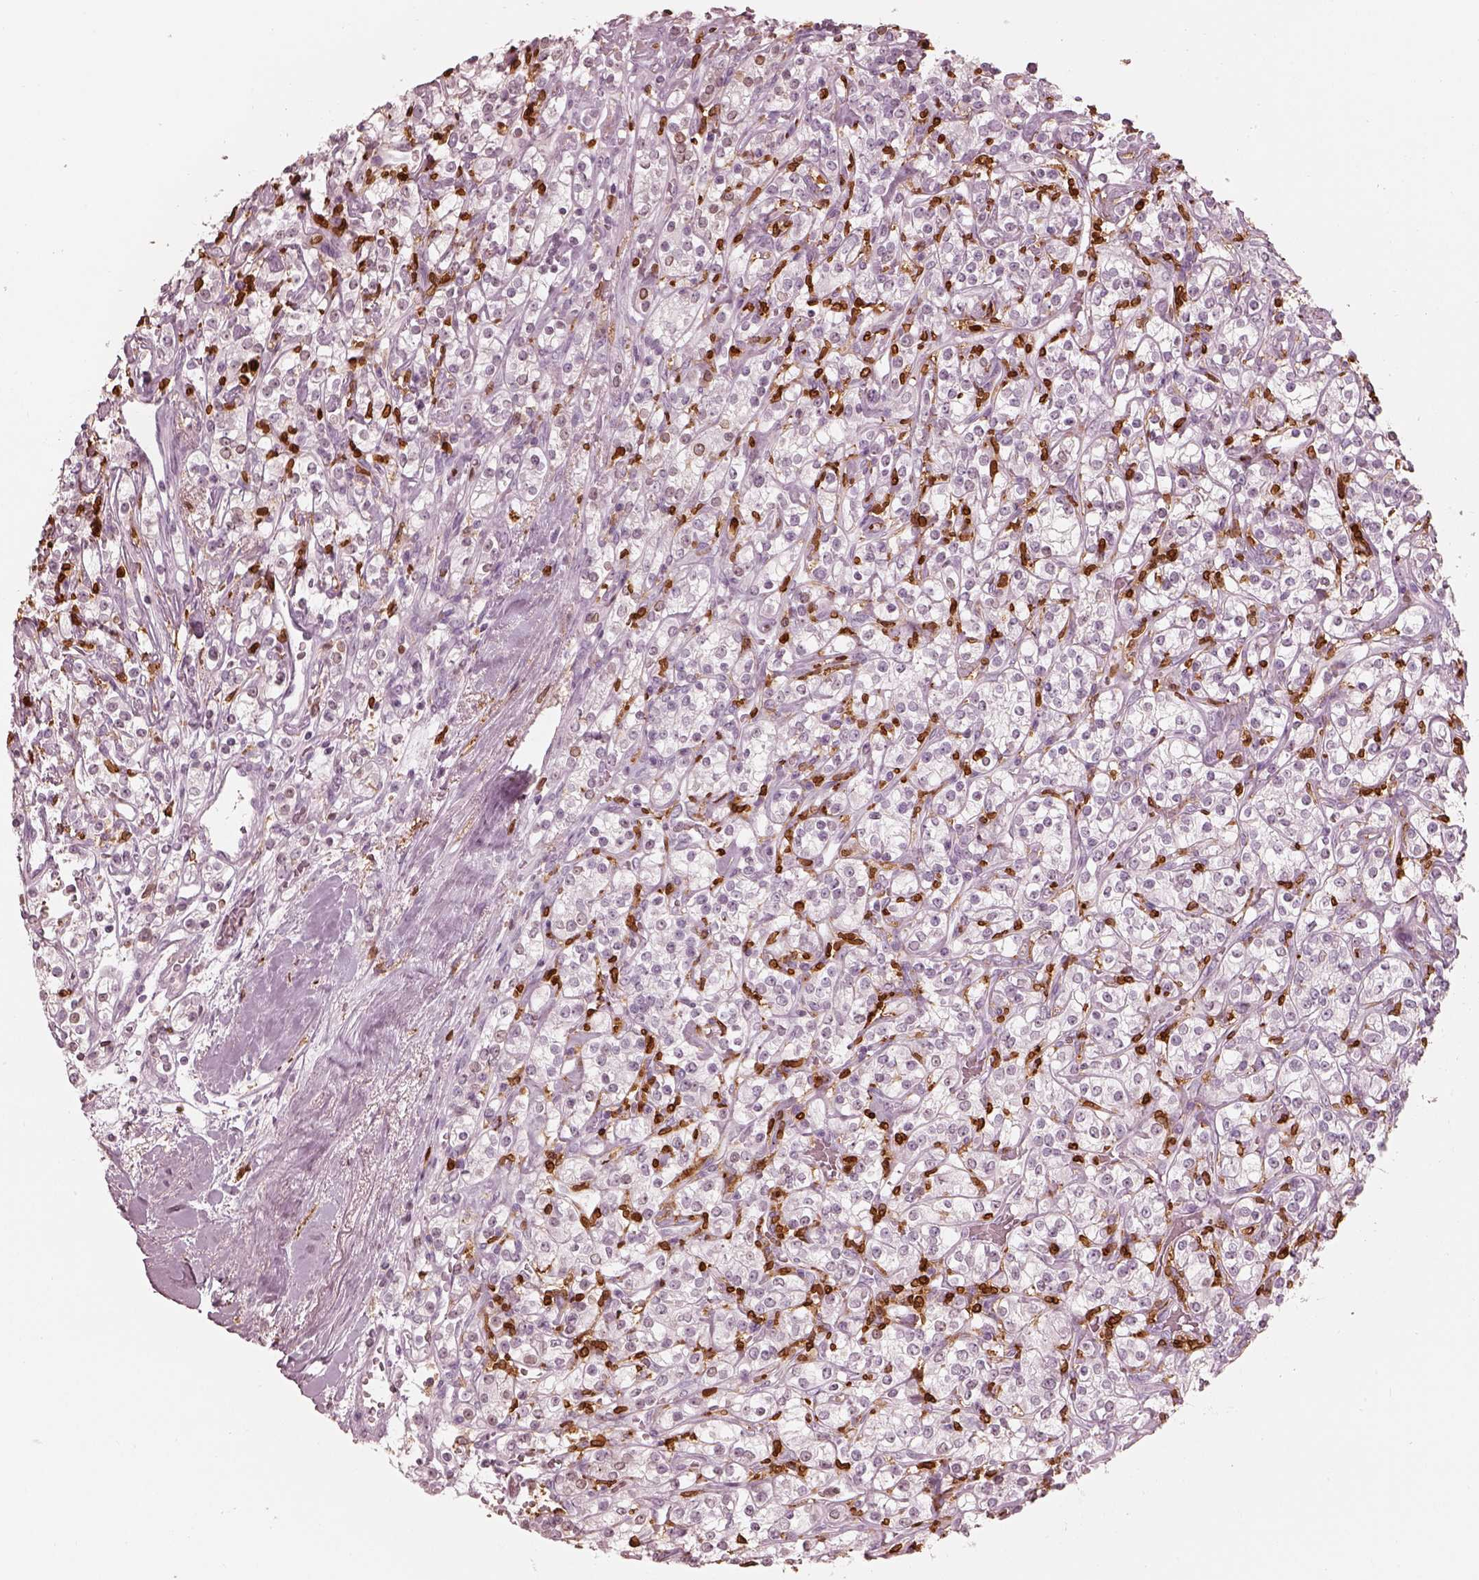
{"staining": {"intensity": "negative", "quantity": "none", "location": "none"}, "tissue": "renal cancer", "cell_type": "Tumor cells", "image_type": "cancer", "snomed": [{"axis": "morphology", "description": "Adenocarcinoma, NOS"}, {"axis": "topography", "description": "Kidney"}], "caption": "Micrograph shows no protein staining in tumor cells of renal adenocarcinoma tissue.", "gene": "ALOX5", "patient": {"sex": "male", "age": 77}}